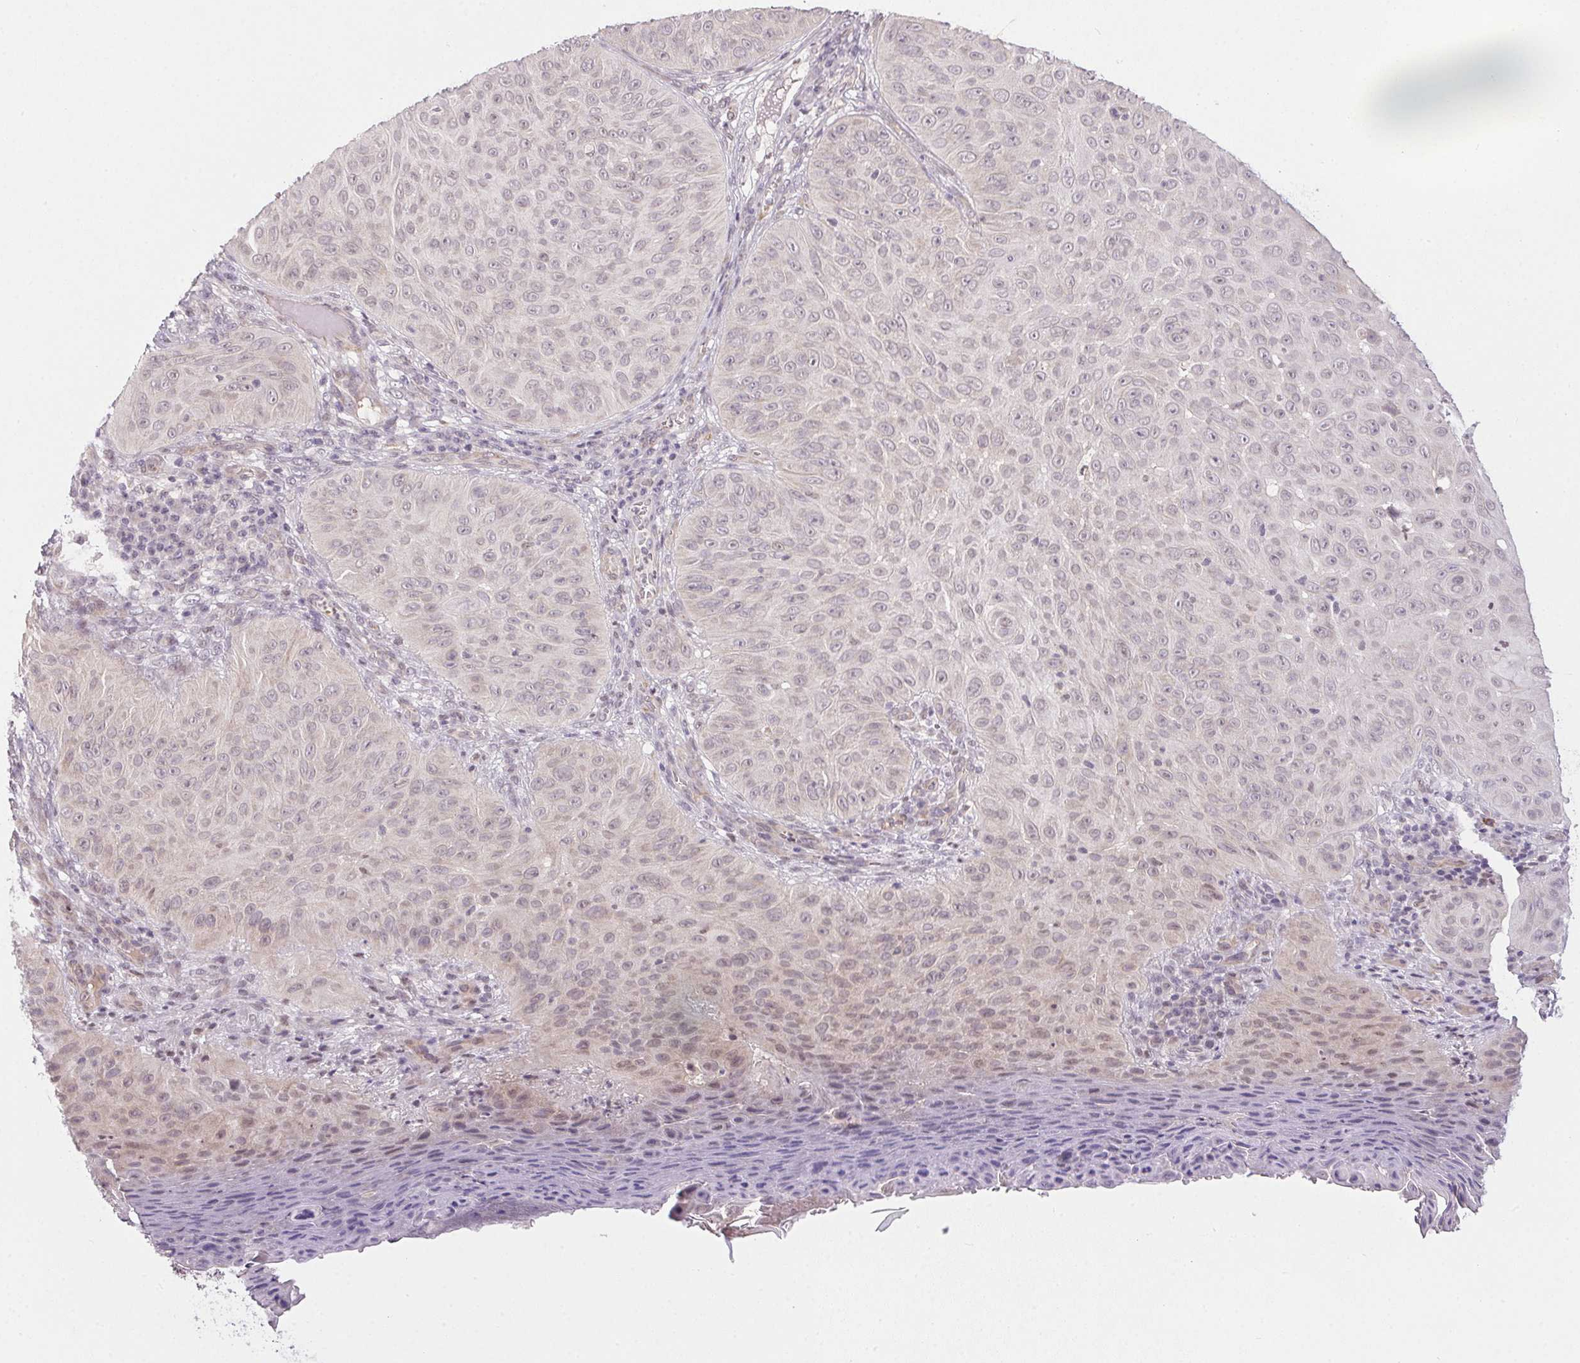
{"staining": {"intensity": "negative", "quantity": "none", "location": "none"}, "tissue": "skin cancer", "cell_type": "Tumor cells", "image_type": "cancer", "snomed": [{"axis": "morphology", "description": "Squamous cell carcinoma, NOS"}, {"axis": "topography", "description": "Skin"}], "caption": "This is an IHC micrograph of skin squamous cell carcinoma. There is no positivity in tumor cells.", "gene": "CFAP92", "patient": {"sex": "male", "age": 82}}